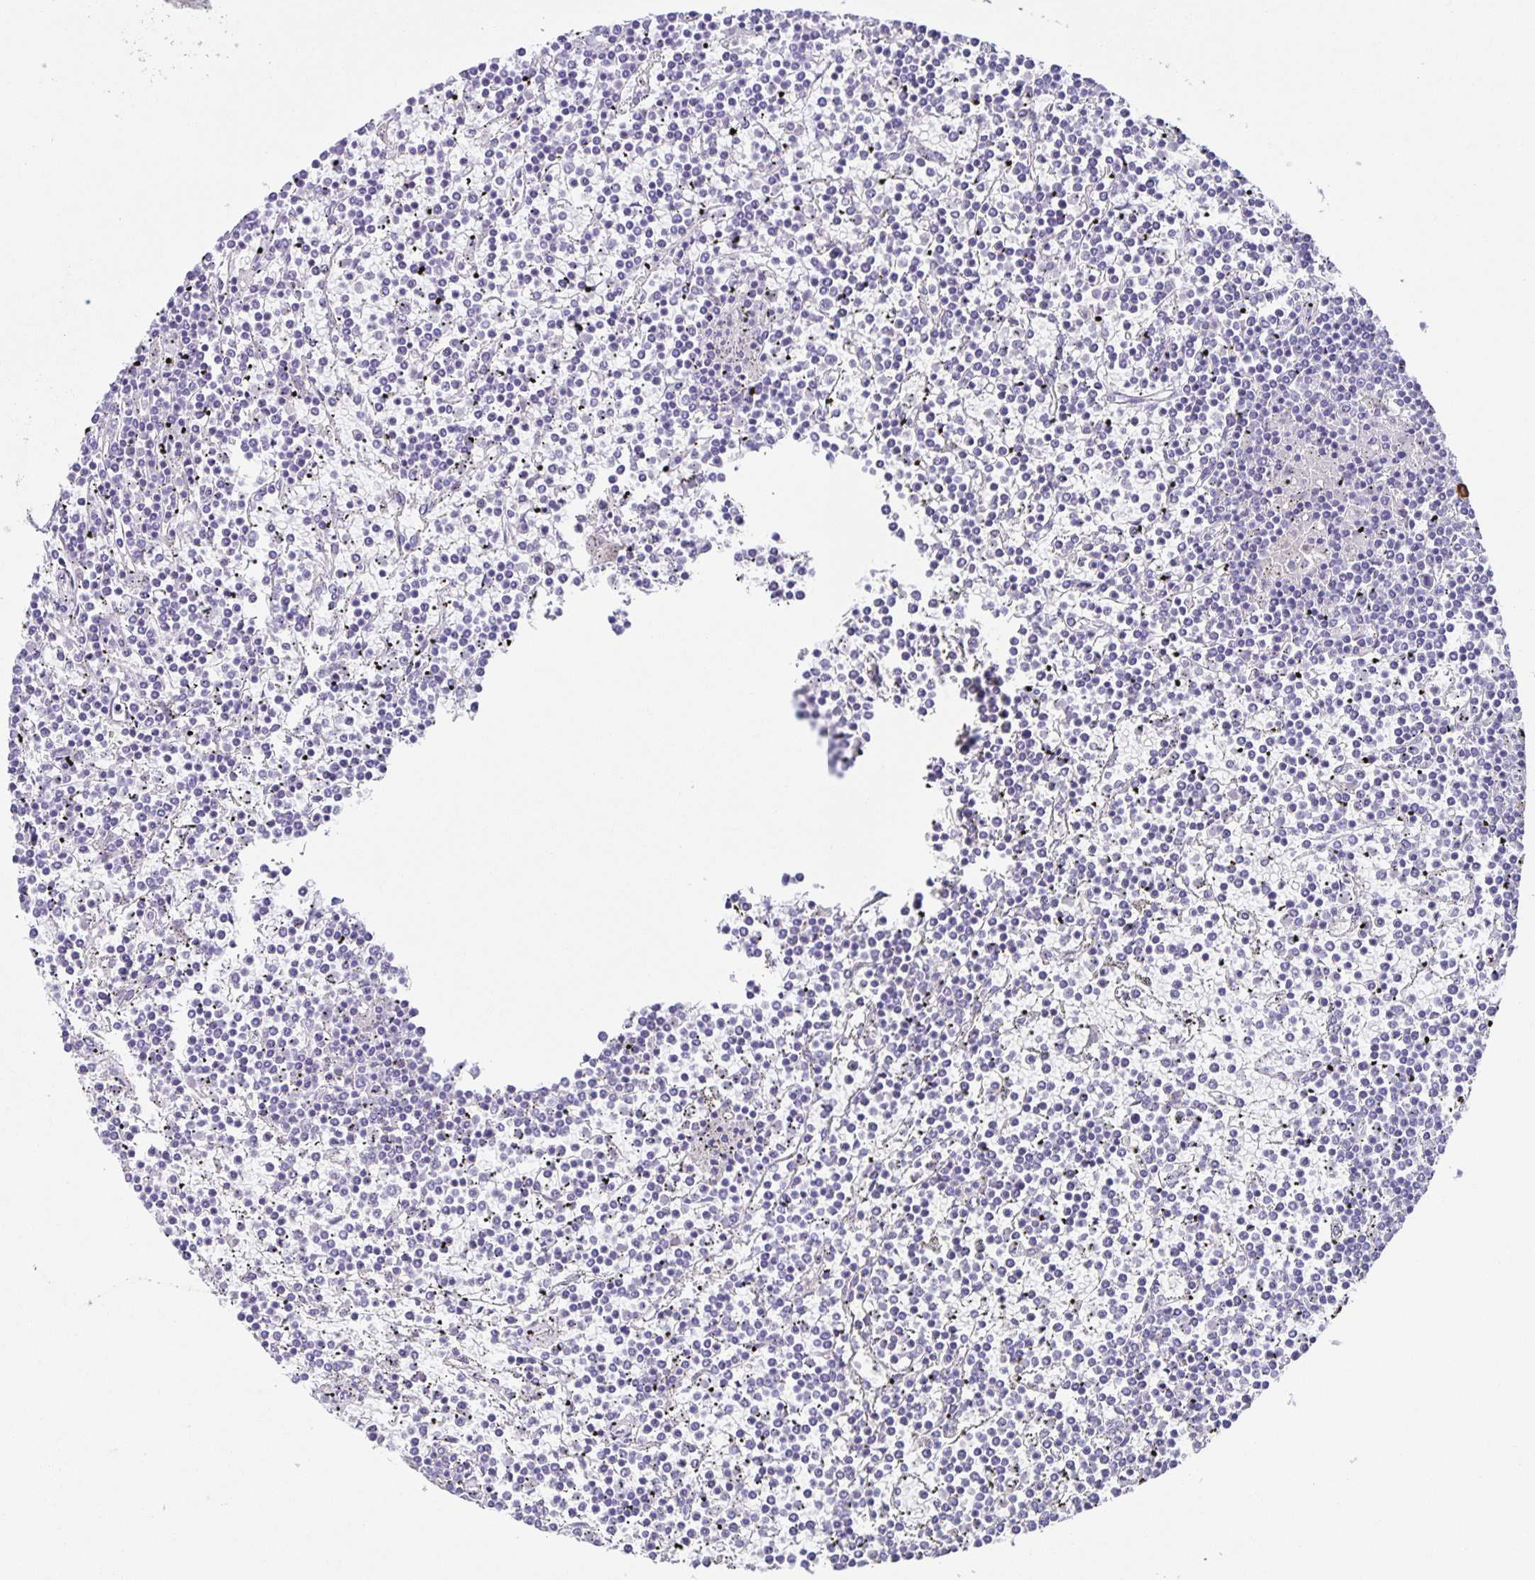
{"staining": {"intensity": "negative", "quantity": "none", "location": "none"}, "tissue": "lymphoma", "cell_type": "Tumor cells", "image_type": "cancer", "snomed": [{"axis": "morphology", "description": "Malignant lymphoma, non-Hodgkin's type, Low grade"}, {"axis": "topography", "description": "Spleen"}], "caption": "Malignant lymphoma, non-Hodgkin's type (low-grade) was stained to show a protein in brown. There is no significant expression in tumor cells.", "gene": "PRR36", "patient": {"sex": "female", "age": 19}}